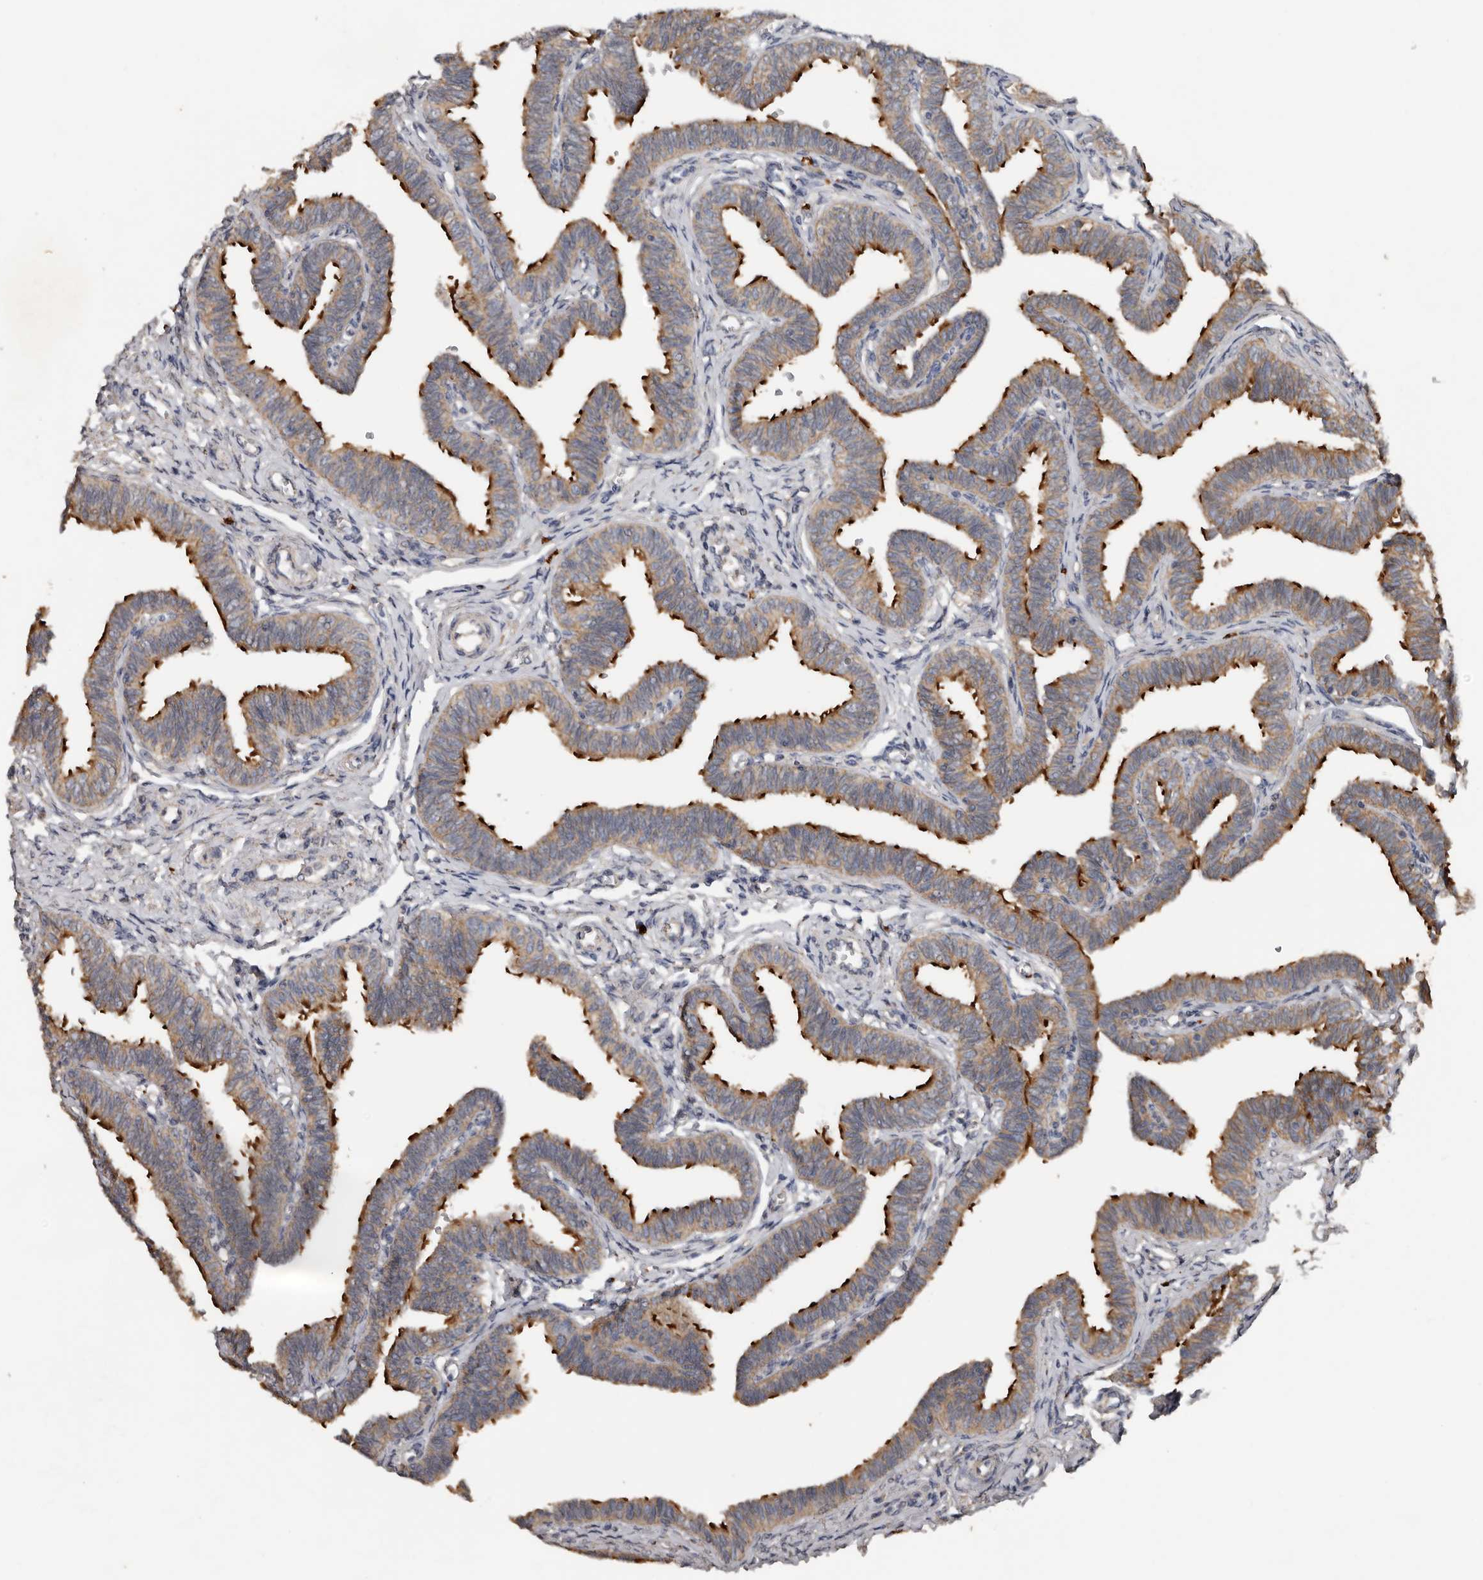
{"staining": {"intensity": "strong", "quantity": "25%-75%", "location": "cytoplasmic/membranous"}, "tissue": "fallopian tube", "cell_type": "Glandular cells", "image_type": "normal", "snomed": [{"axis": "morphology", "description": "Normal tissue, NOS"}, {"axis": "topography", "description": "Fallopian tube"}, {"axis": "topography", "description": "Ovary"}], "caption": "A high-resolution histopathology image shows IHC staining of benign fallopian tube, which demonstrates strong cytoplasmic/membranous staining in about 25%-75% of glandular cells. (Stains: DAB in brown, nuclei in blue, Microscopy: brightfield microscopy at high magnification).", "gene": "HYAL4", "patient": {"sex": "female", "age": 23}}